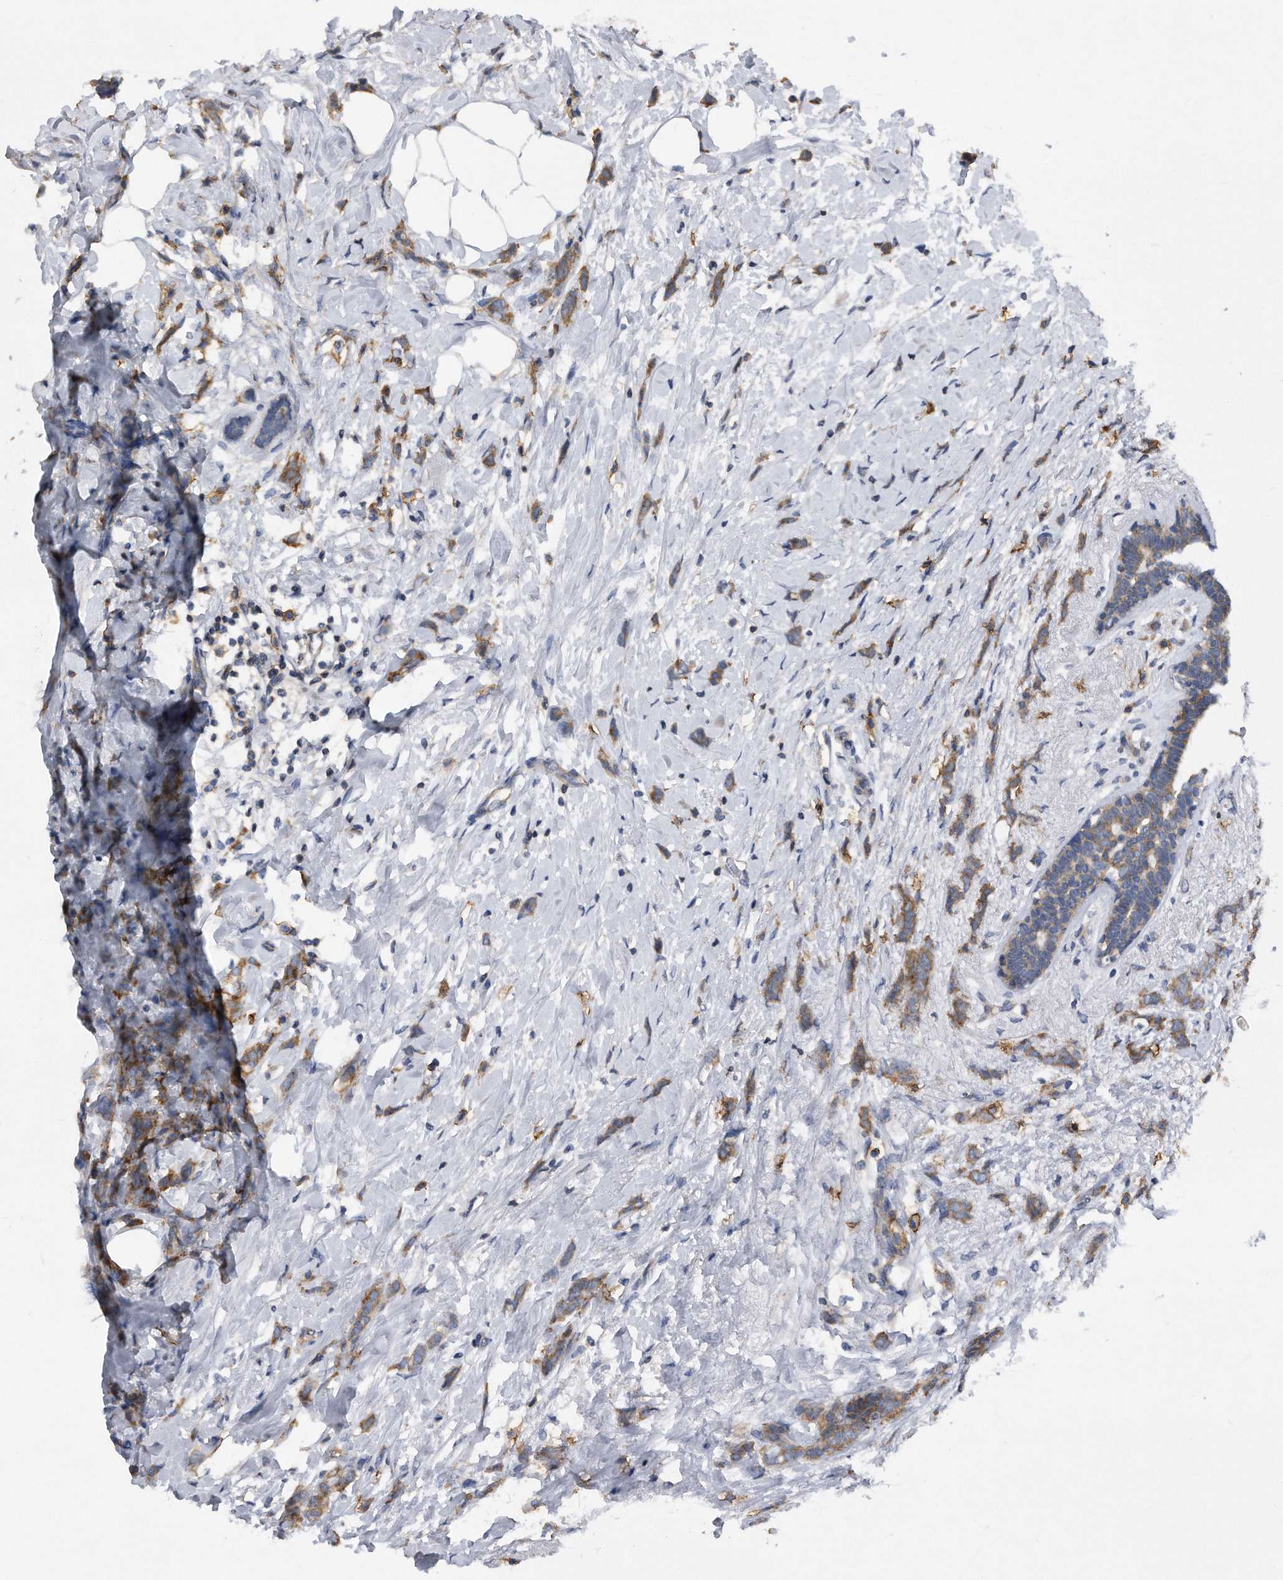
{"staining": {"intensity": "moderate", "quantity": ">75%", "location": "cytoplasmic/membranous"}, "tissue": "breast cancer", "cell_type": "Tumor cells", "image_type": "cancer", "snomed": [{"axis": "morphology", "description": "Lobular carcinoma, in situ"}, {"axis": "morphology", "description": "Lobular carcinoma"}, {"axis": "topography", "description": "Breast"}], "caption": "Breast cancer (lobular carcinoma) was stained to show a protein in brown. There is medium levels of moderate cytoplasmic/membranous positivity in approximately >75% of tumor cells. Using DAB (3,3'-diaminobenzidine) (brown) and hematoxylin (blue) stains, captured at high magnification using brightfield microscopy.", "gene": "ATG5", "patient": {"sex": "female", "age": 41}}